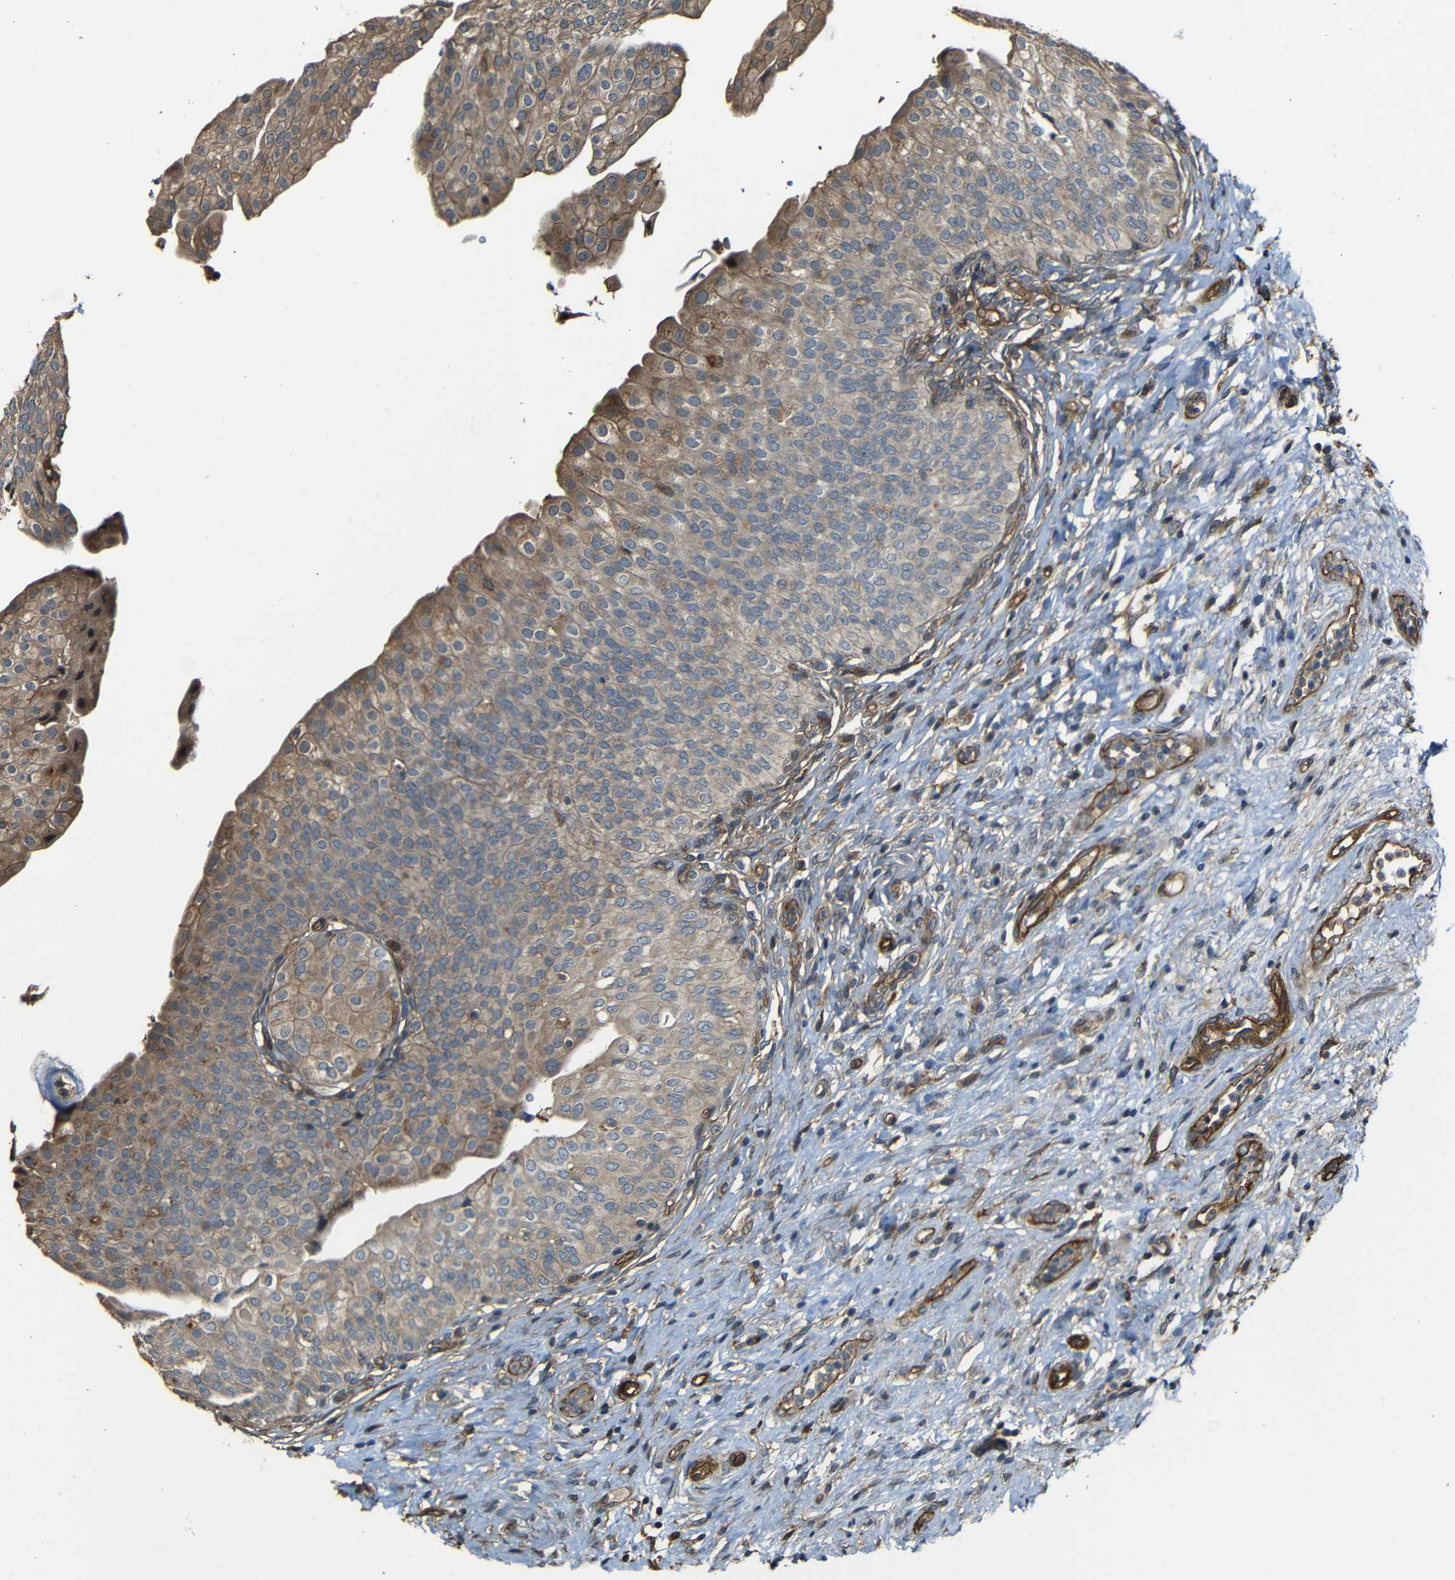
{"staining": {"intensity": "moderate", "quantity": ">75%", "location": "cytoplasmic/membranous,nuclear"}, "tissue": "urinary bladder", "cell_type": "Urothelial cells", "image_type": "normal", "snomed": [{"axis": "morphology", "description": "Normal tissue, NOS"}, {"axis": "topography", "description": "Urinary bladder"}], "caption": "This histopathology image displays IHC staining of unremarkable urinary bladder, with medium moderate cytoplasmic/membranous,nuclear staining in about >75% of urothelial cells.", "gene": "RELL1", "patient": {"sex": "male", "age": 46}}